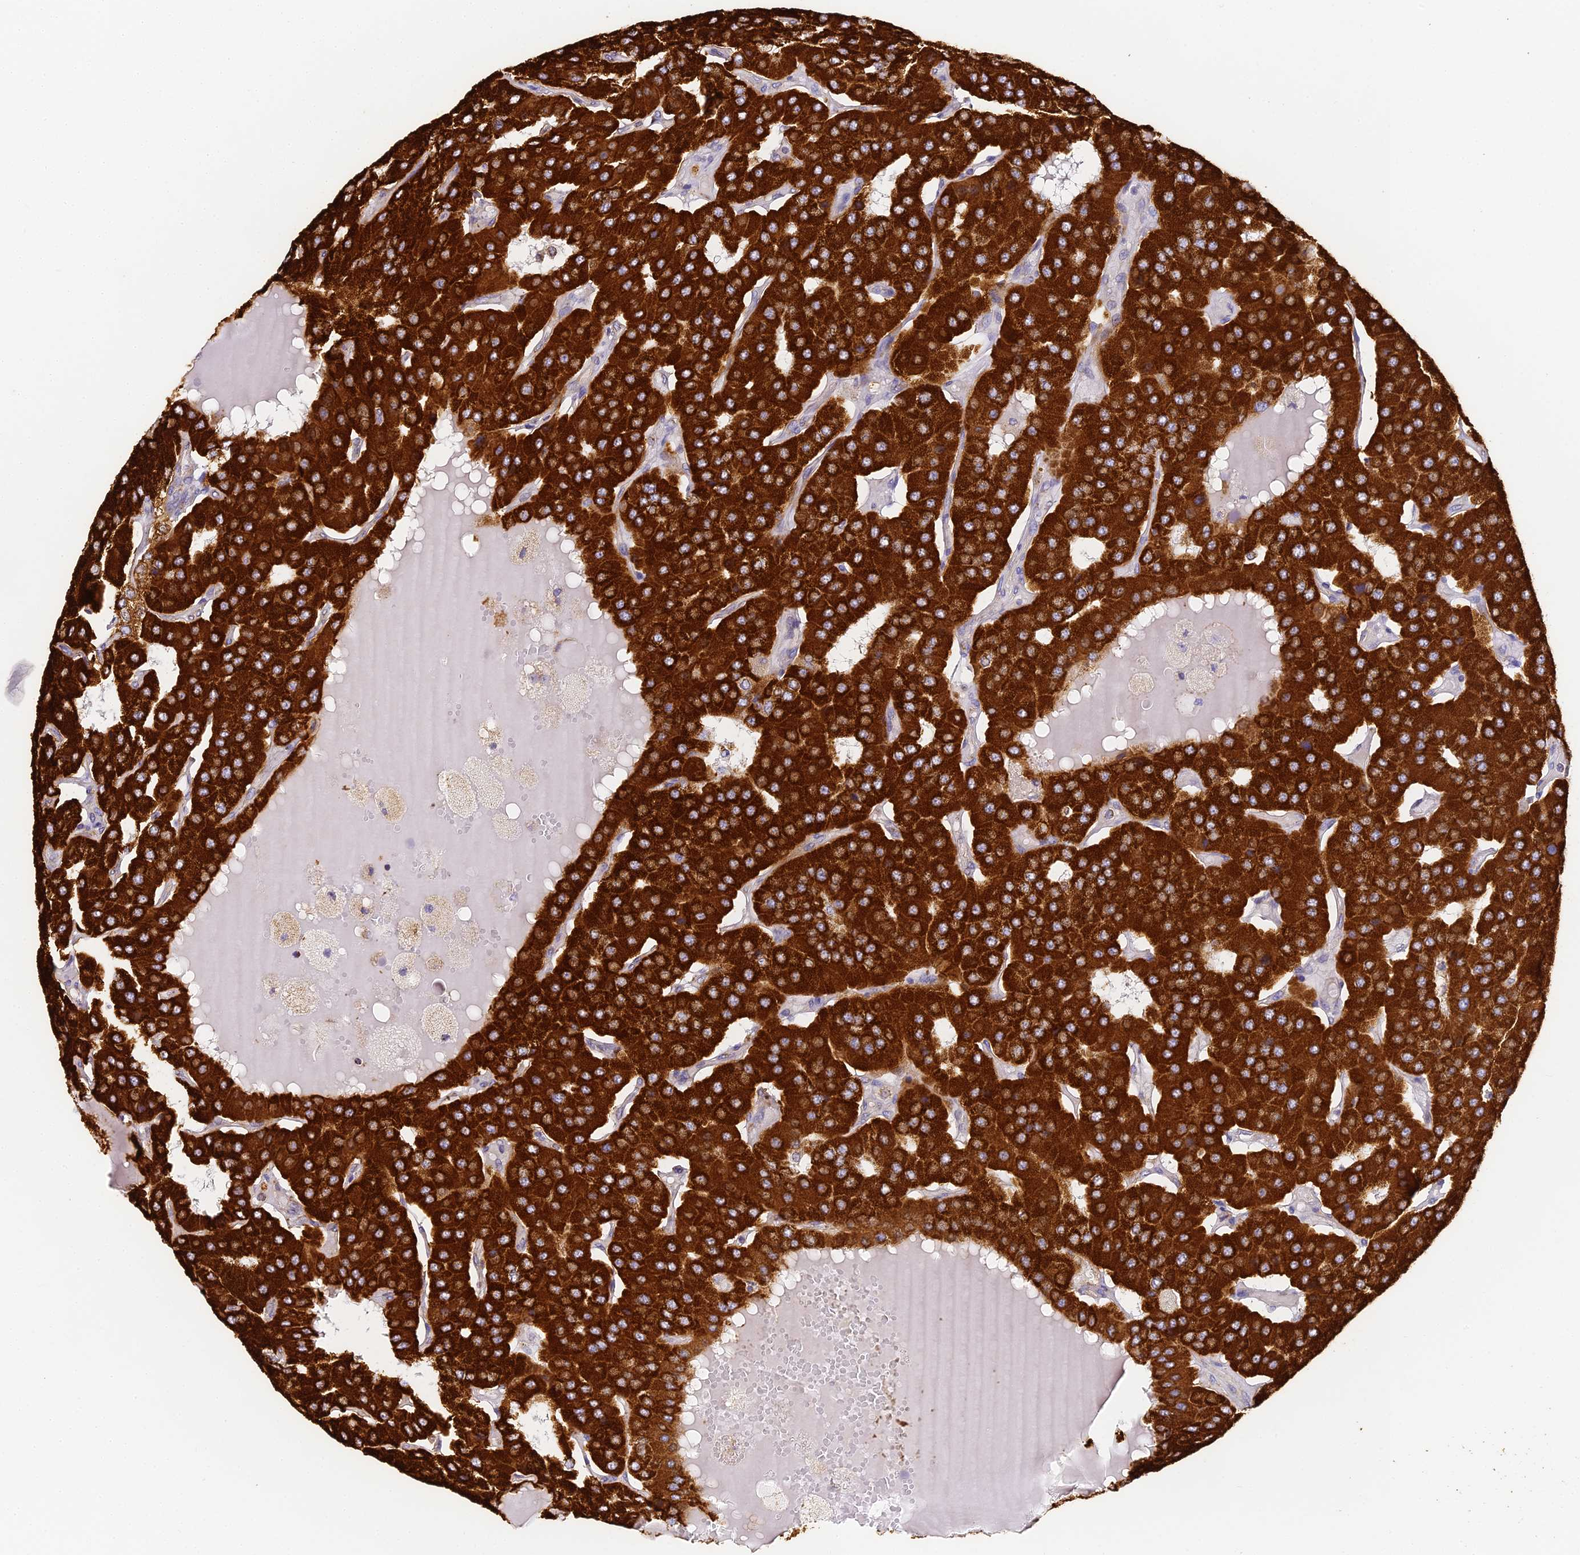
{"staining": {"intensity": "strong", "quantity": ">75%", "location": "cytoplasmic/membranous"}, "tissue": "parathyroid gland", "cell_type": "Glandular cells", "image_type": "normal", "snomed": [{"axis": "morphology", "description": "Normal tissue, NOS"}, {"axis": "morphology", "description": "Adenoma, NOS"}, {"axis": "topography", "description": "Parathyroid gland"}], "caption": "Immunohistochemical staining of benign parathyroid gland shows high levels of strong cytoplasmic/membranous staining in approximately >75% of glandular cells.", "gene": "COX6C", "patient": {"sex": "female", "age": 86}}